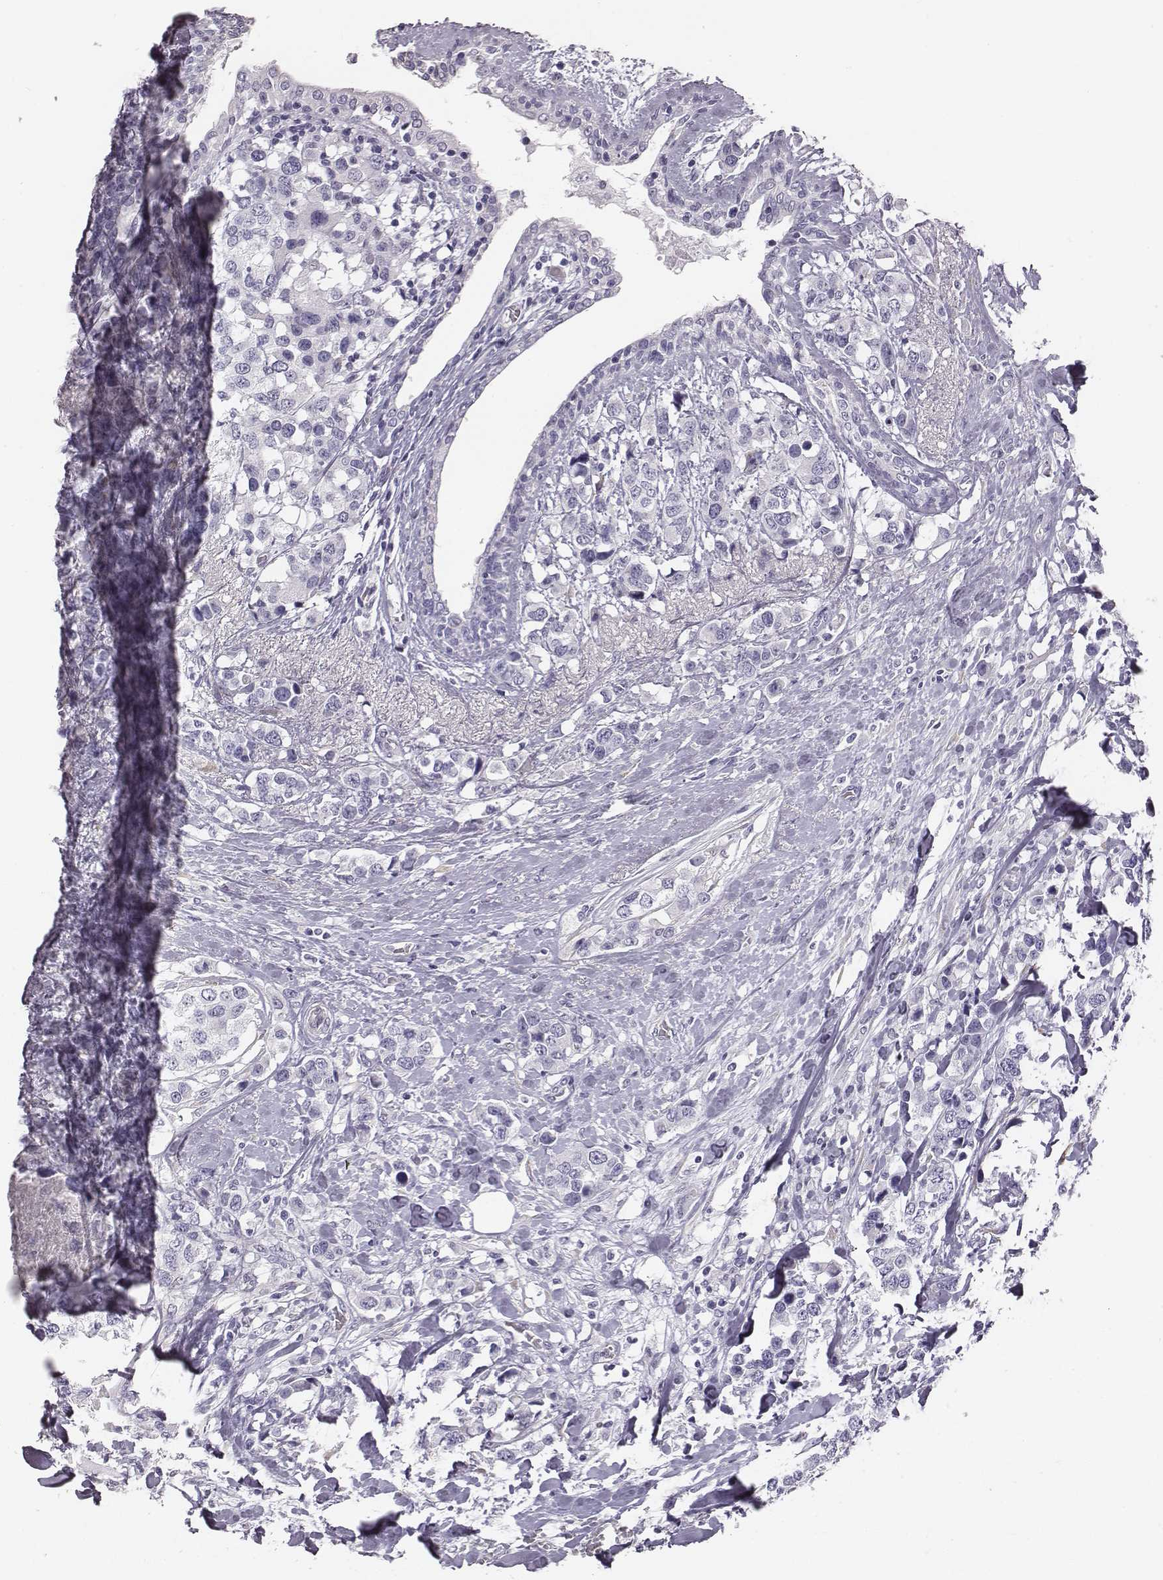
{"staining": {"intensity": "negative", "quantity": "none", "location": "none"}, "tissue": "breast cancer", "cell_type": "Tumor cells", "image_type": "cancer", "snomed": [{"axis": "morphology", "description": "Lobular carcinoma"}, {"axis": "topography", "description": "Breast"}], "caption": "Breast lobular carcinoma was stained to show a protein in brown. There is no significant expression in tumor cells.", "gene": "GUCA1A", "patient": {"sex": "female", "age": 59}}